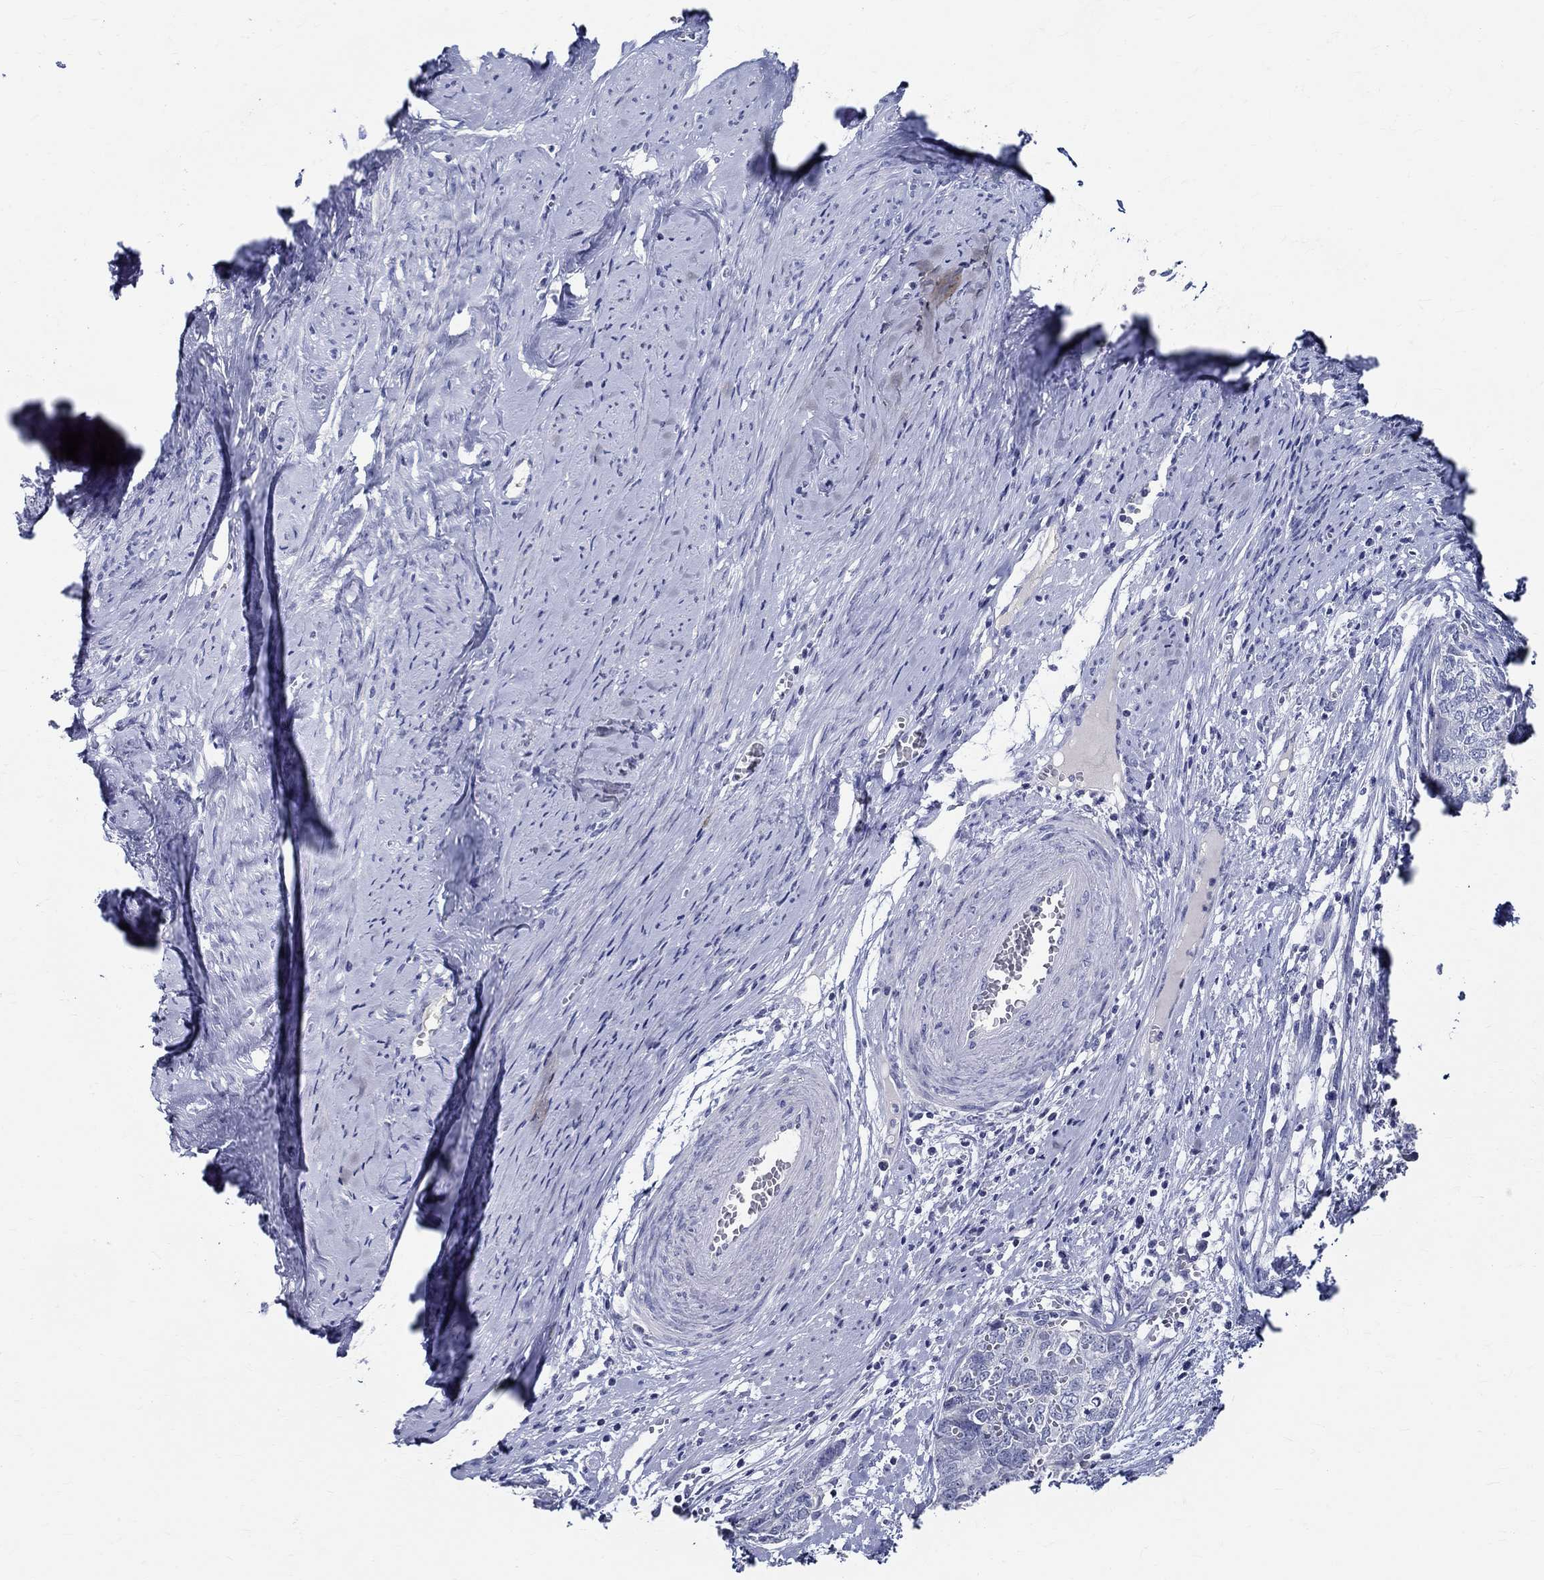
{"staining": {"intensity": "negative", "quantity": "none", "location": "none"}, "tissue": "cervical cancer", "cell_type": "Tumor cells", "image_type": "cancer", "snomed": [{"axis": "morphology", "description": "Squamous cell carcinoma, NOS"}, {"axis": "topography", "description": "Cervix"}], "caption": "Tumor cells are negative for protein expression in human cervical squamous cell carcinoma.", "gene": "CETN1", "patient": {"sex": "female", "age": 63}}